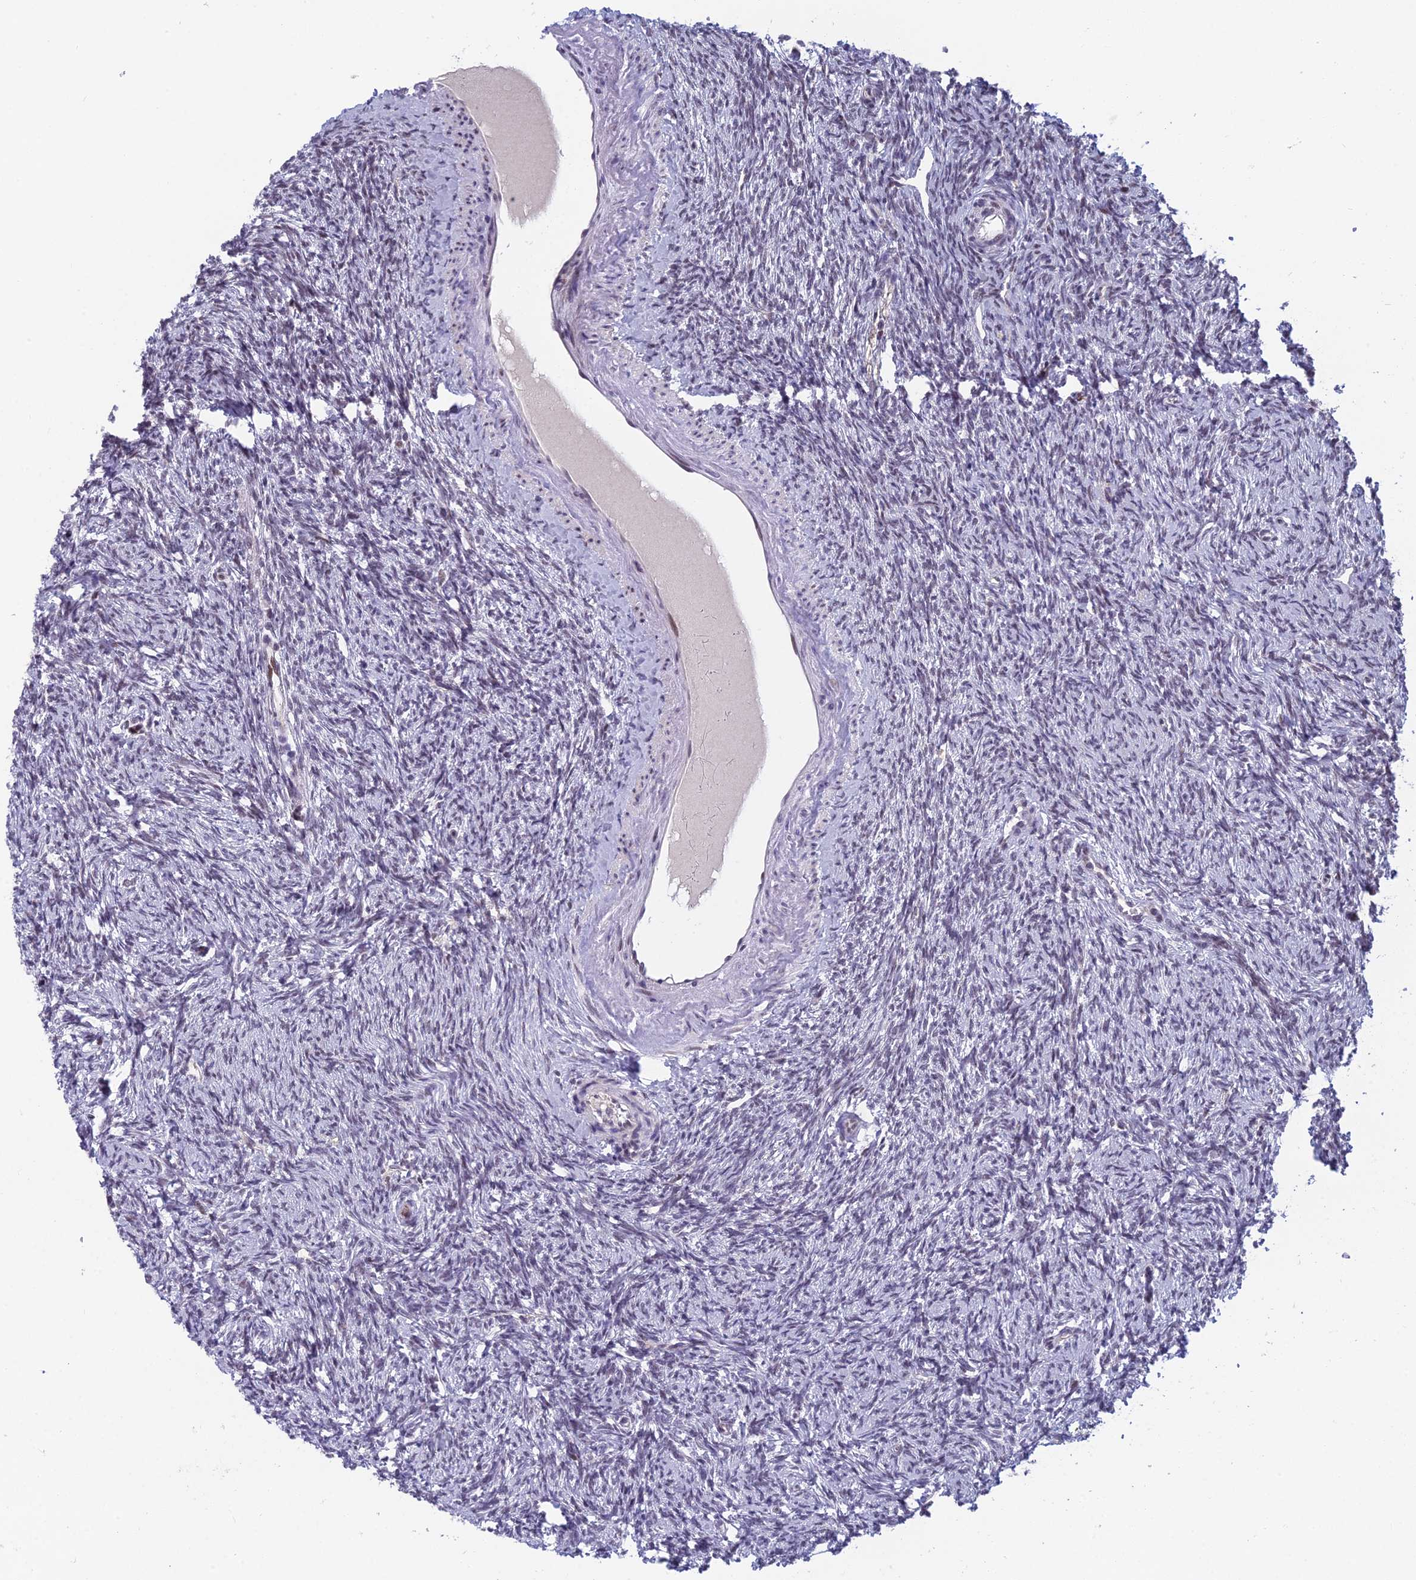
{"staining": {"intensity": "negative", "quantity": "none", "location": "none"}, "tissue": "ovary", "cell_type": "Follicle cells", "image_type": "normal", "snomed": [{"axis": "morphology", "description": "Normal tissue, NOS"}, {"axis": "morphology", "description": "Cyst, NOS"}, {"axis": "topography", "description": "Ovary"}], "caption": "Follicle cells are negative for brown protein staining in normal ovary.", "gene": "RGS17", "patient": {"sex": "female", "age": 33}}